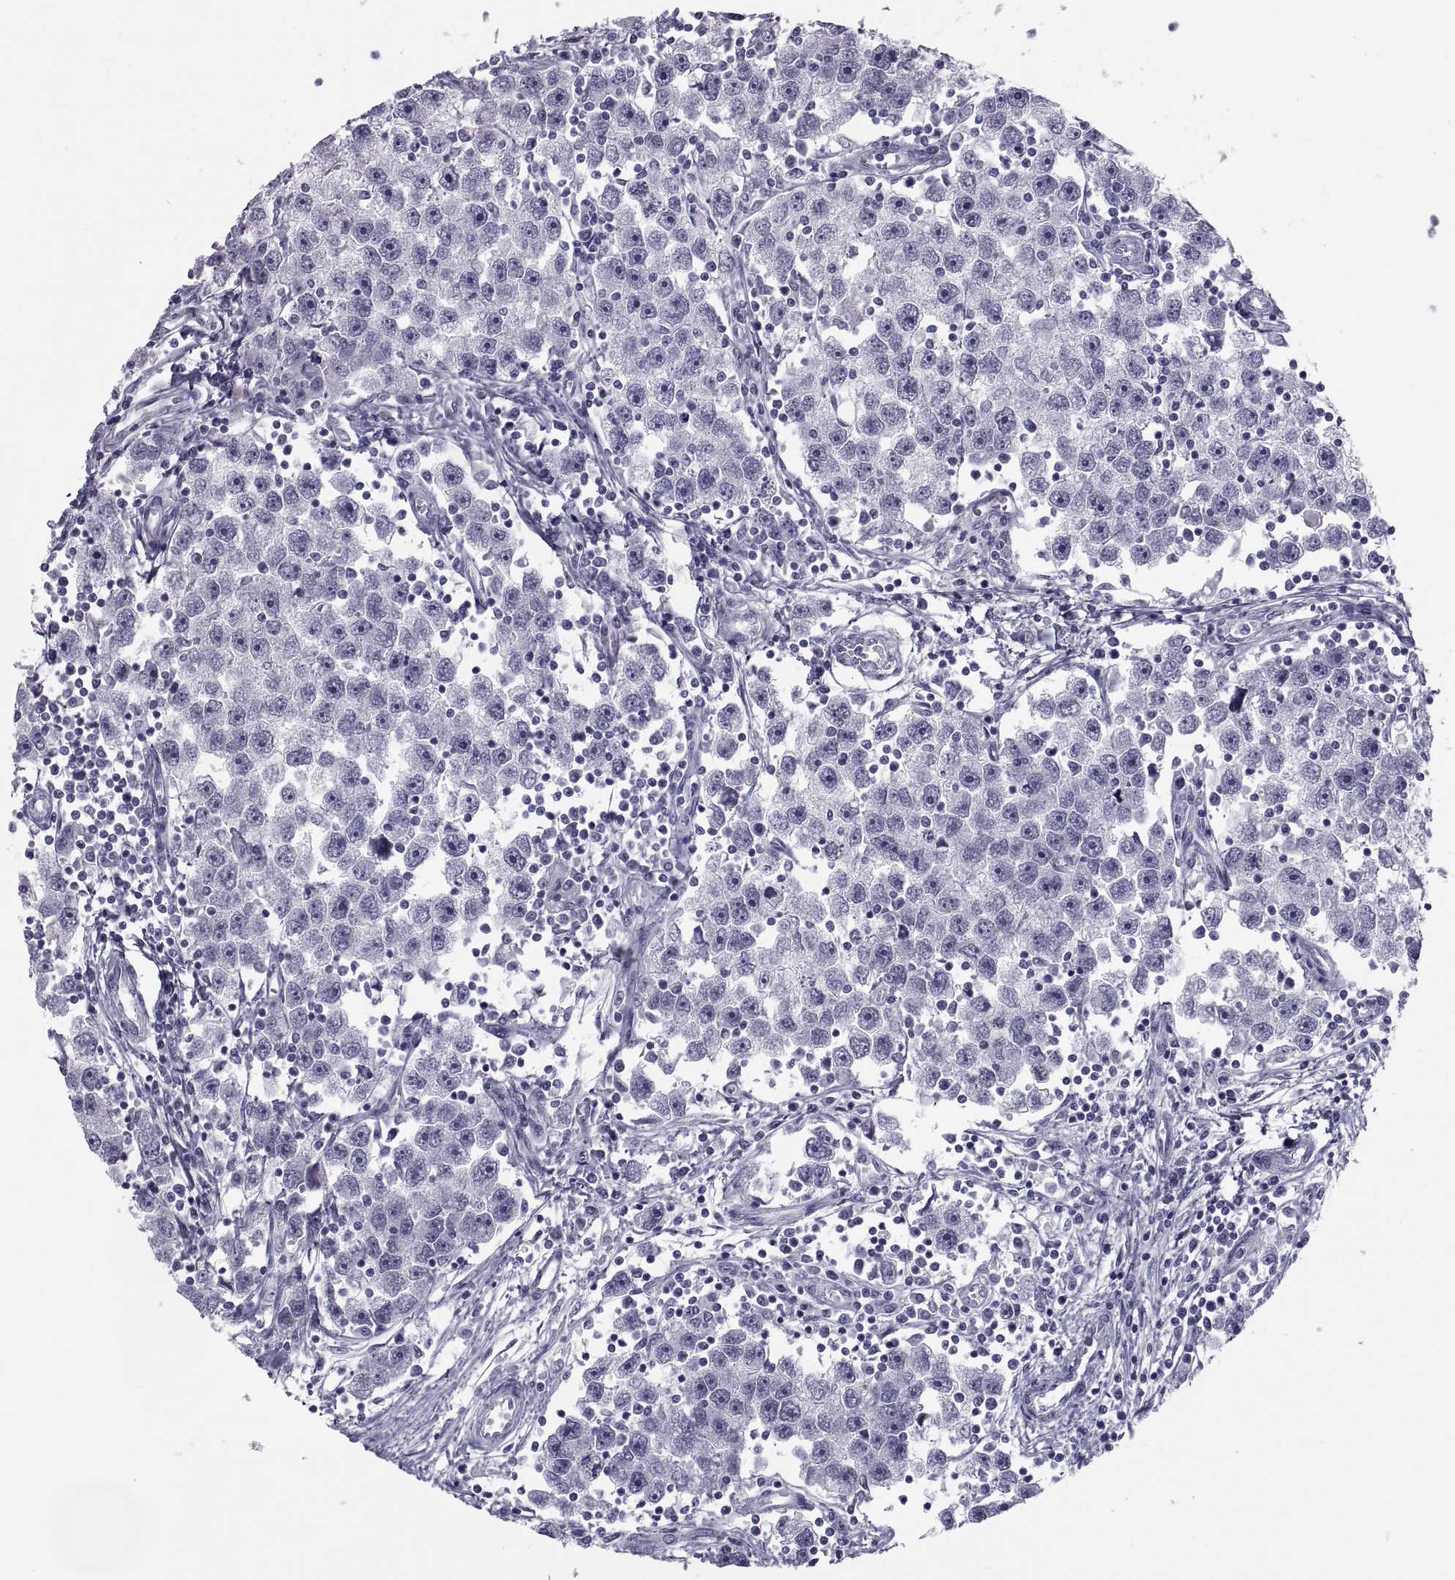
{"staining": {"intensity": "negative", "quantity": "none", "location": "none"}, "tissue": "testis cancer", "cell_type": "Tumor cells", "image_type": "cancer", "snomed": [{"axis": "morphology", "description": "Seminoma, NOS"}, {"axis": "topography", "description": "Testis"}], "caption": "DAB (3,3'-diaminobenzidine) immunohistochemical staining of human testis seminoma displays no significant positivity in tumor cells.", "gene": "CRISP1", "patient": {"sex": "male", "age": 30}}